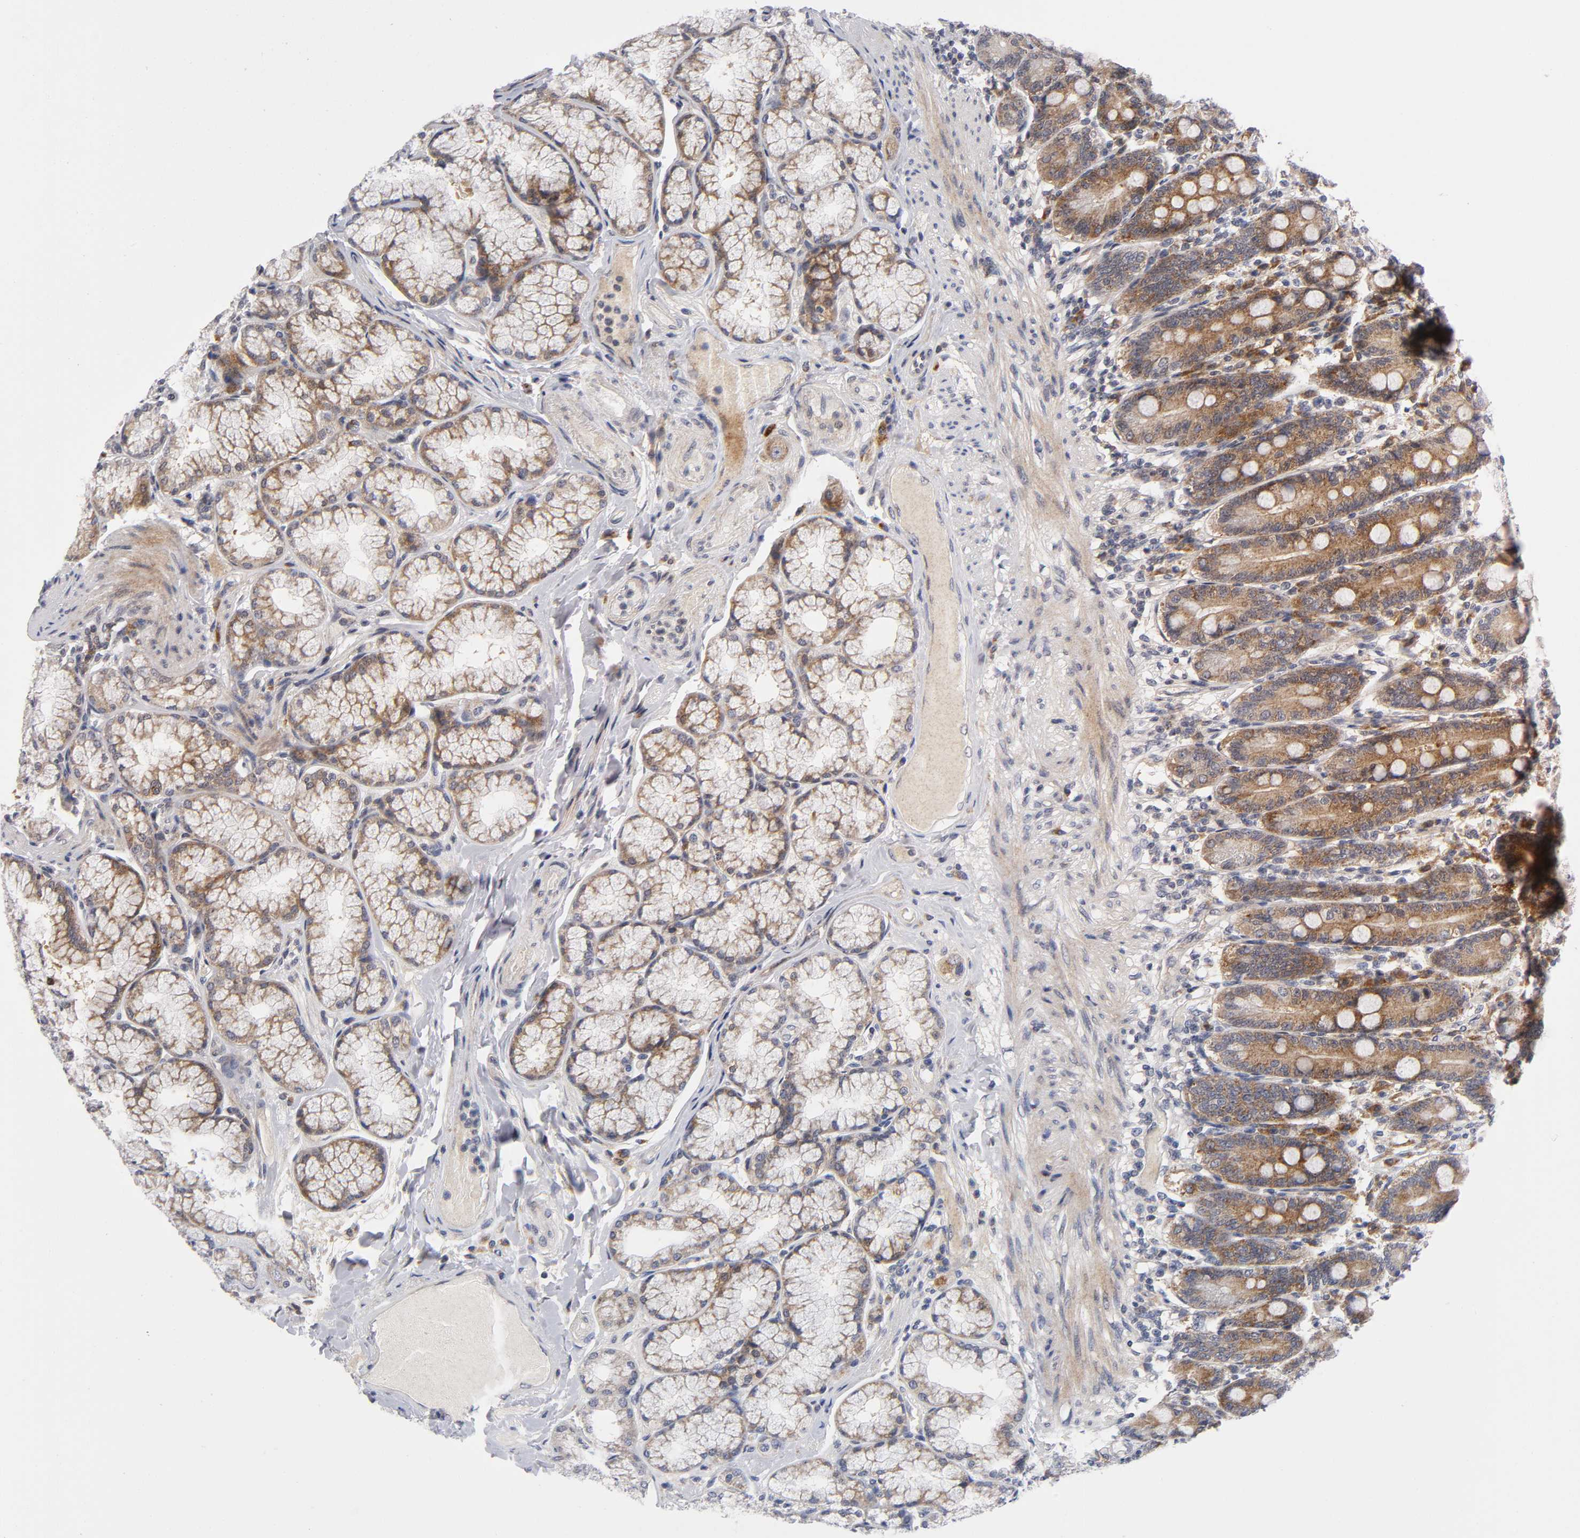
{"staining": {"intensity": "strong", "quantity": ">75%", "location": "cytoplasmic/membranous"}, "tissue": "duodenum", "cell_type": "Glandular cells", "image_type": "normal", "snomed": [{"axis": "morphology", "description": "Normal tissue, NOS"}, {"axis": "topography", "description": "Duodenum"}], "caption": "Brown immunohistochemical staining in benign human duodenum reveals strong cytoplasmic/membranous positivity in about >75% of glandular cells.", "gene": "EIF5", "patient": {"sex": "female", "age": 64}}